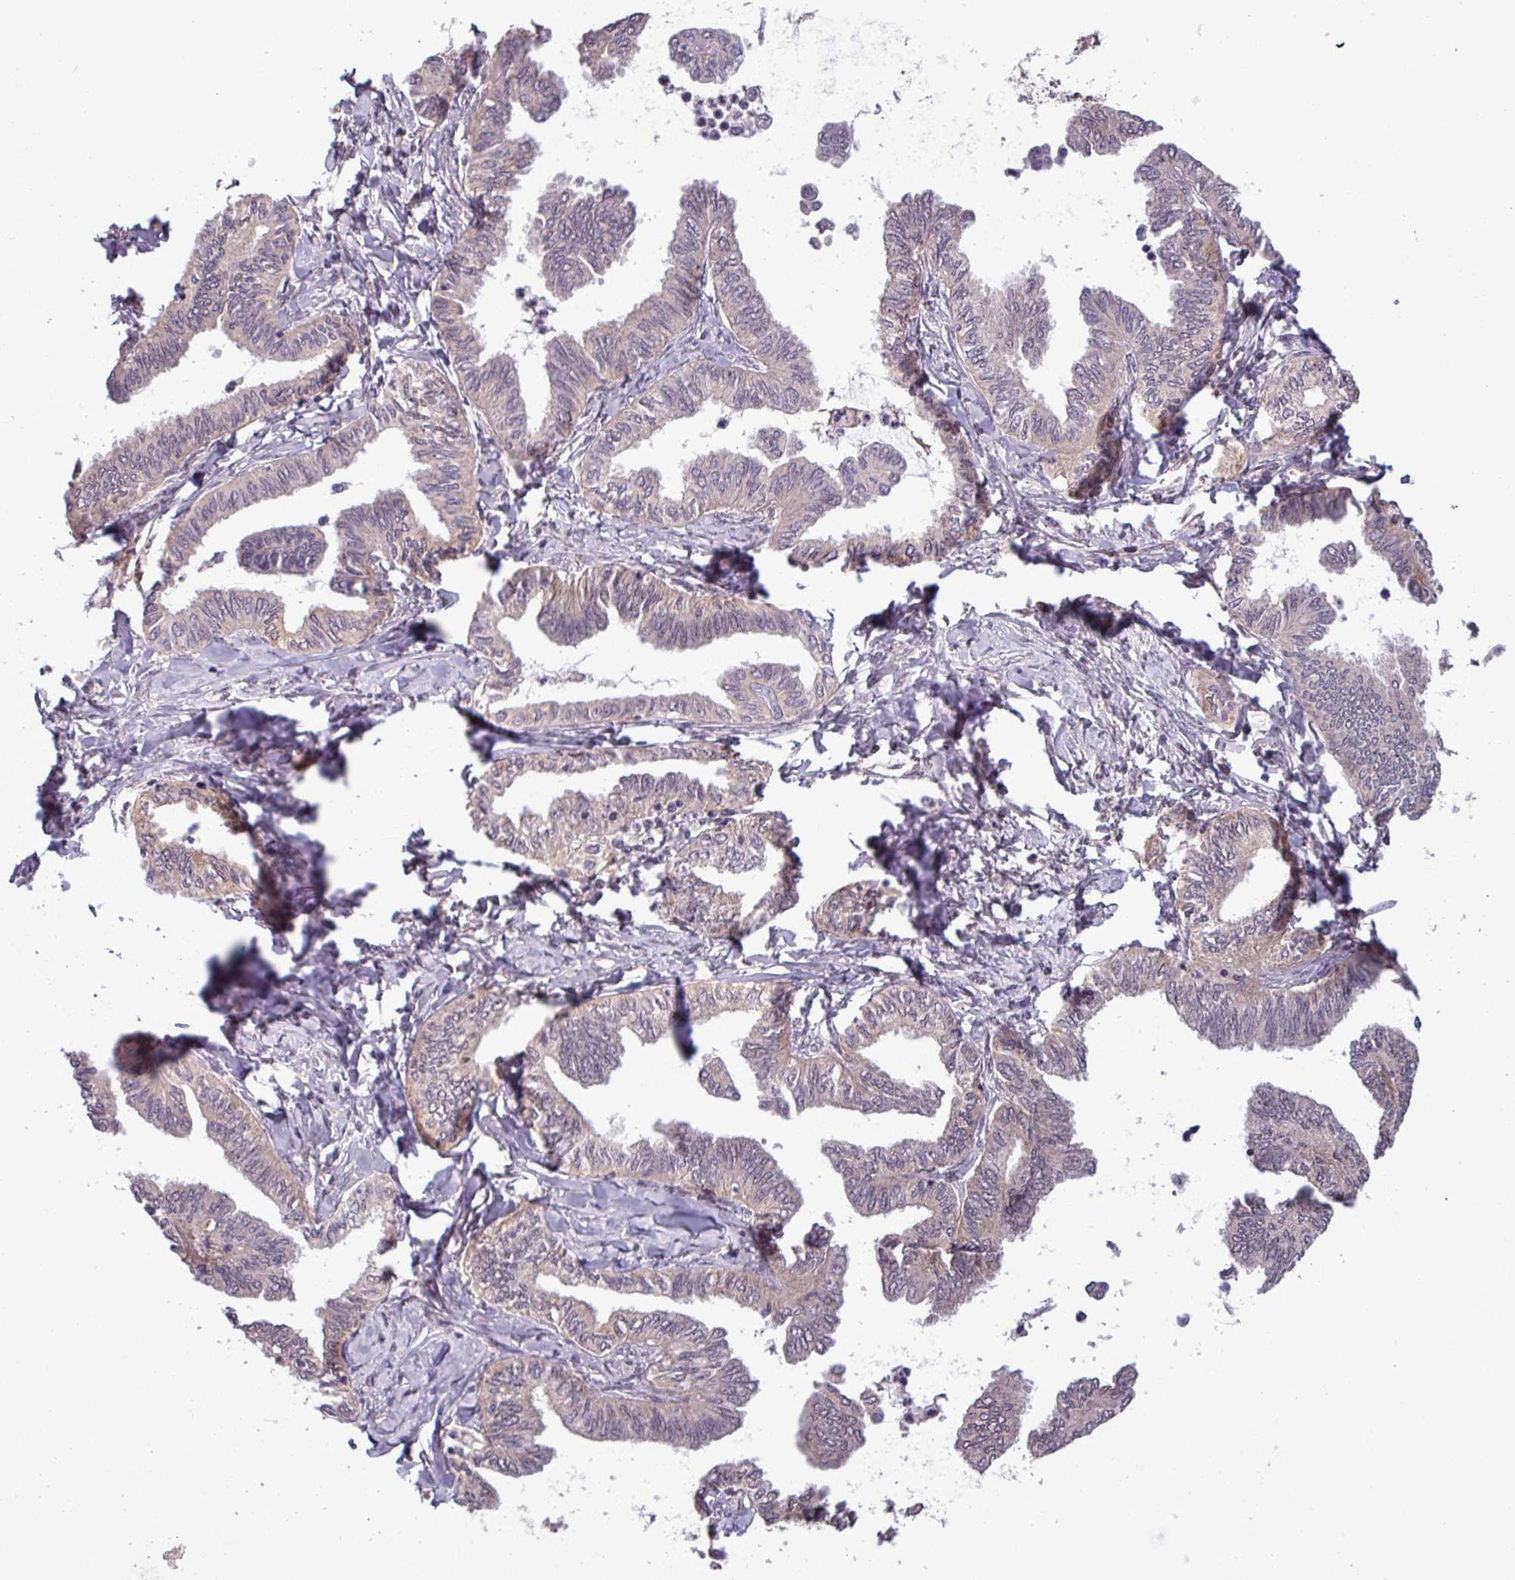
{"staining": {"intensity": "weak", "quantity": "<25%", "location": "cytoplasmic/membranous"}, "tissue": "ovarian cancer", "cell_type": "Tumor cells", "image_type": "cancer", "snomed": [{"axis": "morphology", "description": "Carcinoma, endometroid"}, {"axis": "topography", "description": "Ovary"}], "caption": "This is a image of immunohistochemistry staining of ovarian endometroid carcinoma, which shows no staining in tumor cells.", "gene": "NOB1", "patient": {"sex": "female", "age": 70}}